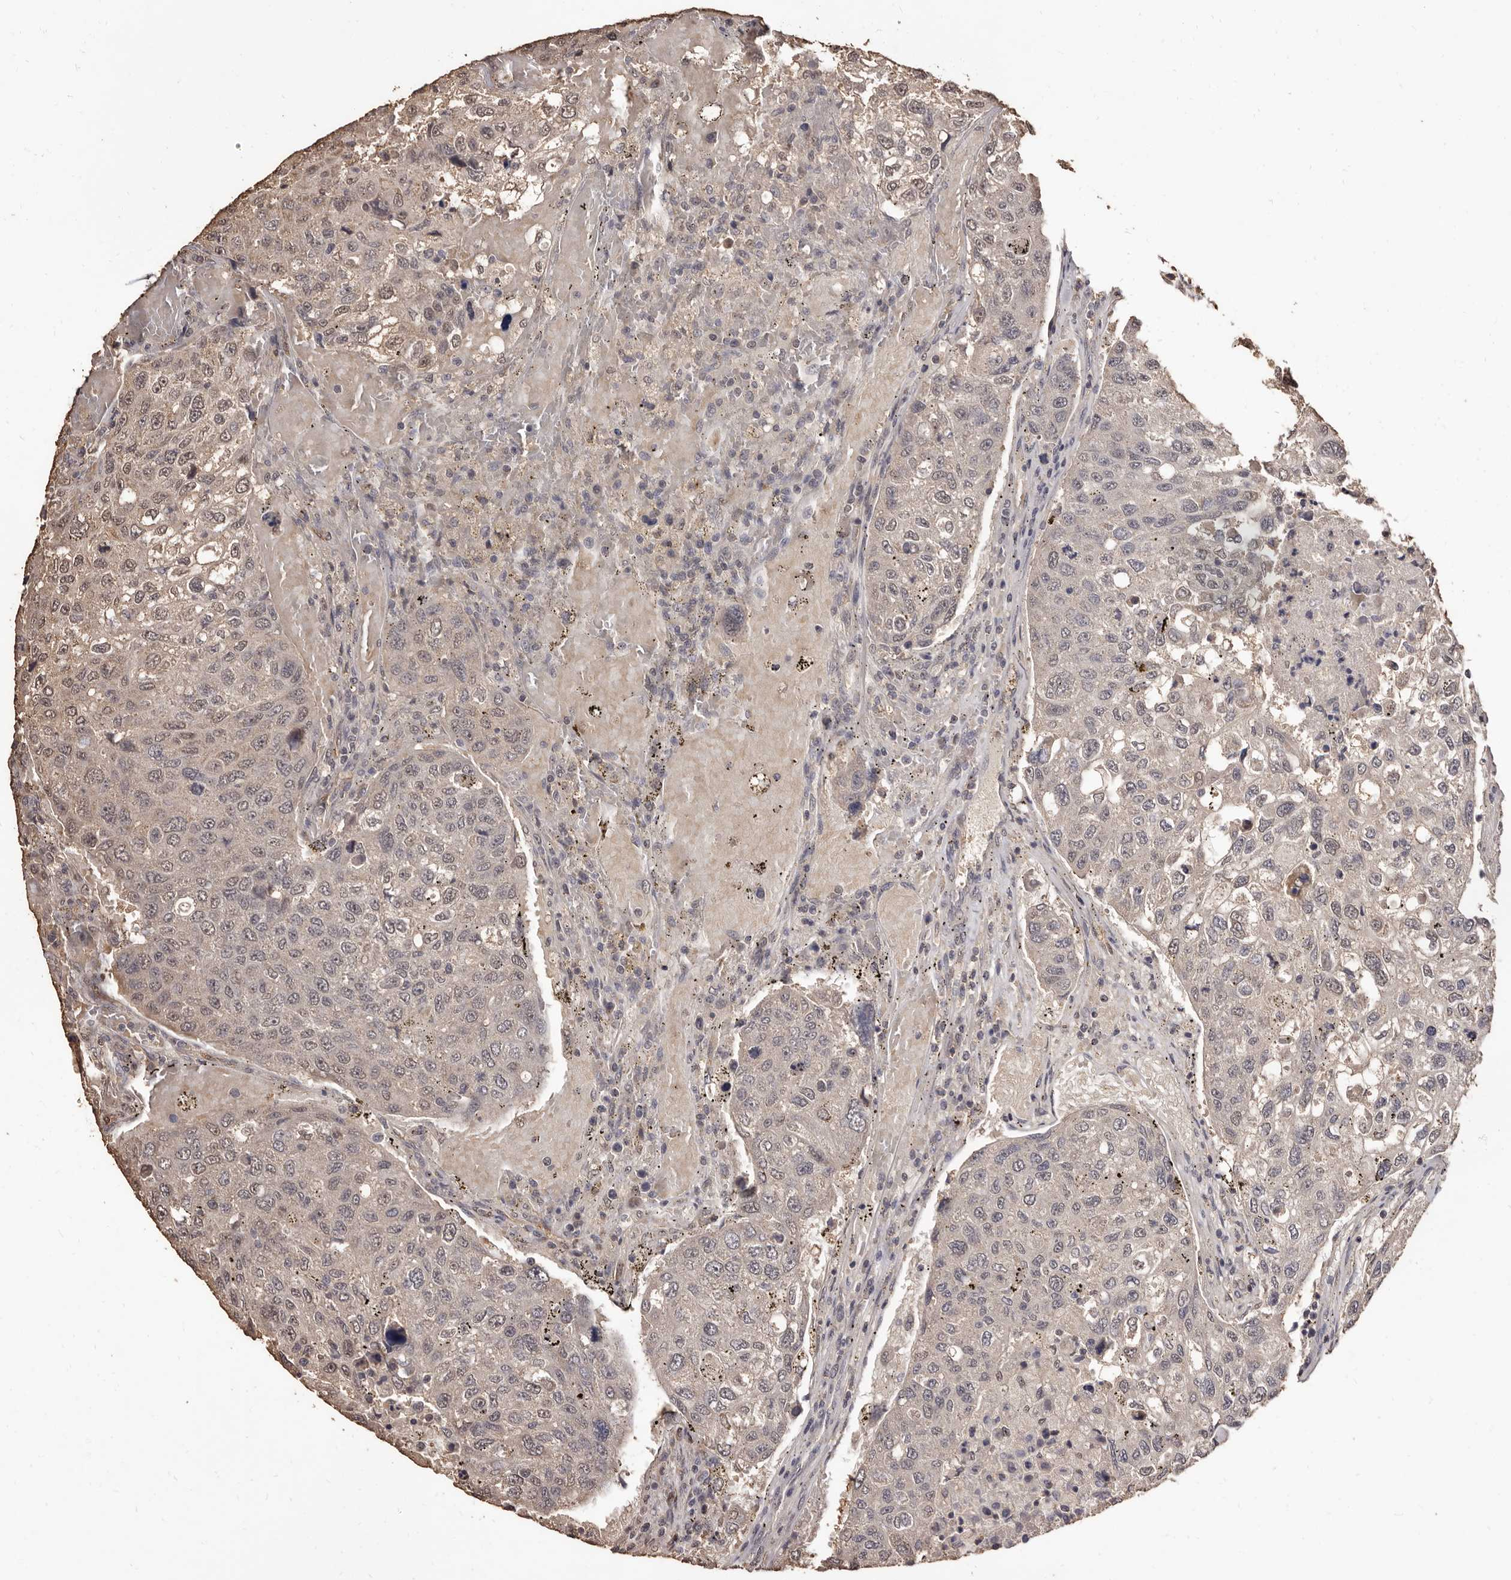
{"staining": {"intensity": "negative", "quantity": "none", "location": "none"}, "tissue": "urothelial cancer", "cell_type": "Tumor cells", "image_type": "cancer", "snomed": [{"axis": "morphology", "description": "Urothelial carcinoma, High grade"}, {"axis": "topography", "description": "Lymph node"}, {"axis": "topography", "description": "Urinary bladder"}], "caption": "The IHC photomicrograph has no significant staining in tumor cells of urothelial cancer tissue. The staining is performed using DAB brown chromogen with nuclei counter-stained in using hematoxylin.", "gene": "INAVA", "patient": {"sex": "male", "age": 51}}